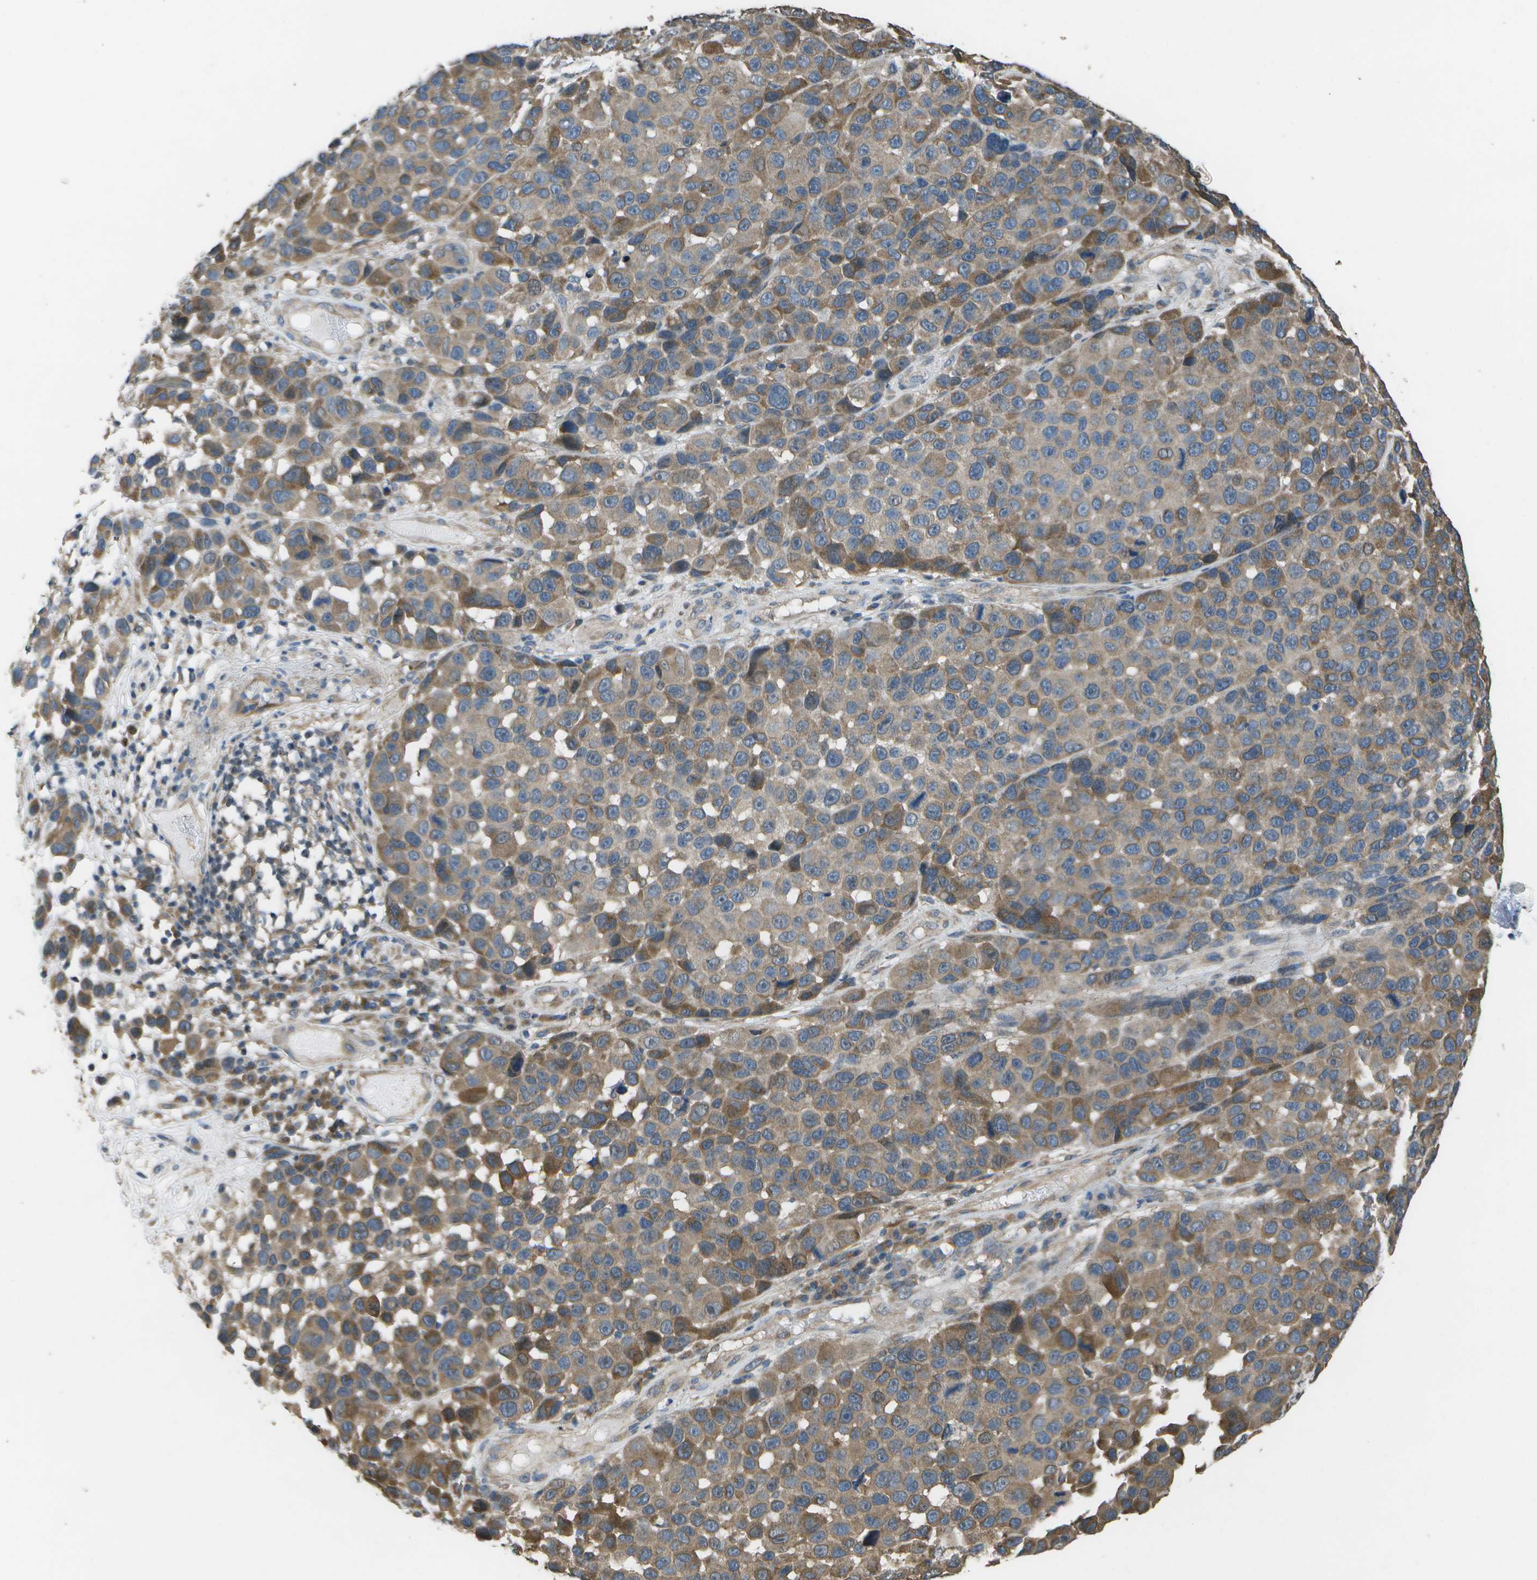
{"staining": {"intensity": "moderate", "quantity": ">75%", "location": "cytoplasmic/membranous"}, "tissue": "melanoma", "cell_type": "Tumor cells", "image_type": "cancer", "snomed": [{"axis": "morphology", "description": "Malignant melanoma, NOS"}, {"axis": "topography", "description": "Skin"}], "caption": "Immunohistochemistry of human malignant melanoma shows medium levels of moderate cytoplasmic/membranous positivity in about >75% of tumor cells. Using DAB (3,3'-diaminobenzidine) (brown) and hematoxylin (blue) stains, captured at high magnification using brightfield microscopy.", "gene": "CLNS1A", "patient": {"sex": "male", "age": 53}}